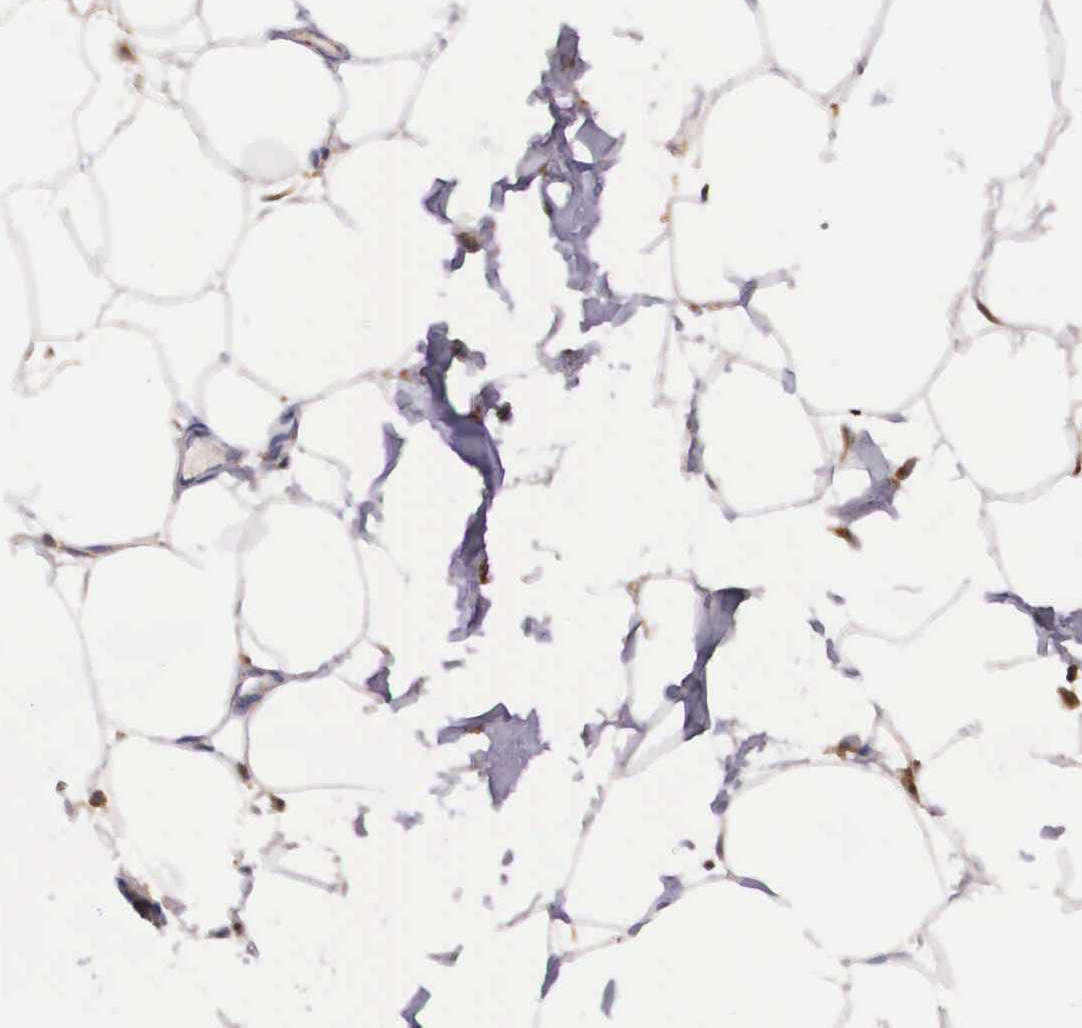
{"staining": {"intensity": "negative", "quantity": "none", "location": "none"}, "tissue": "adipose tissue", "cell_type": "Adipocytes", "image_type": "normal", "snomed": [{"axis": "morphology", "description": "Normal tissue, NOS"}, {"axis": "topography", "description": "Breast"}], "caption": "IHC of benign human adipose tissue demonstrates no staining in adipocytes. (Immunohistochemistry, brightfield microscopy, high magnification).", "gene": "NAGA", "patient": {"sex": "female", "age": 45}}